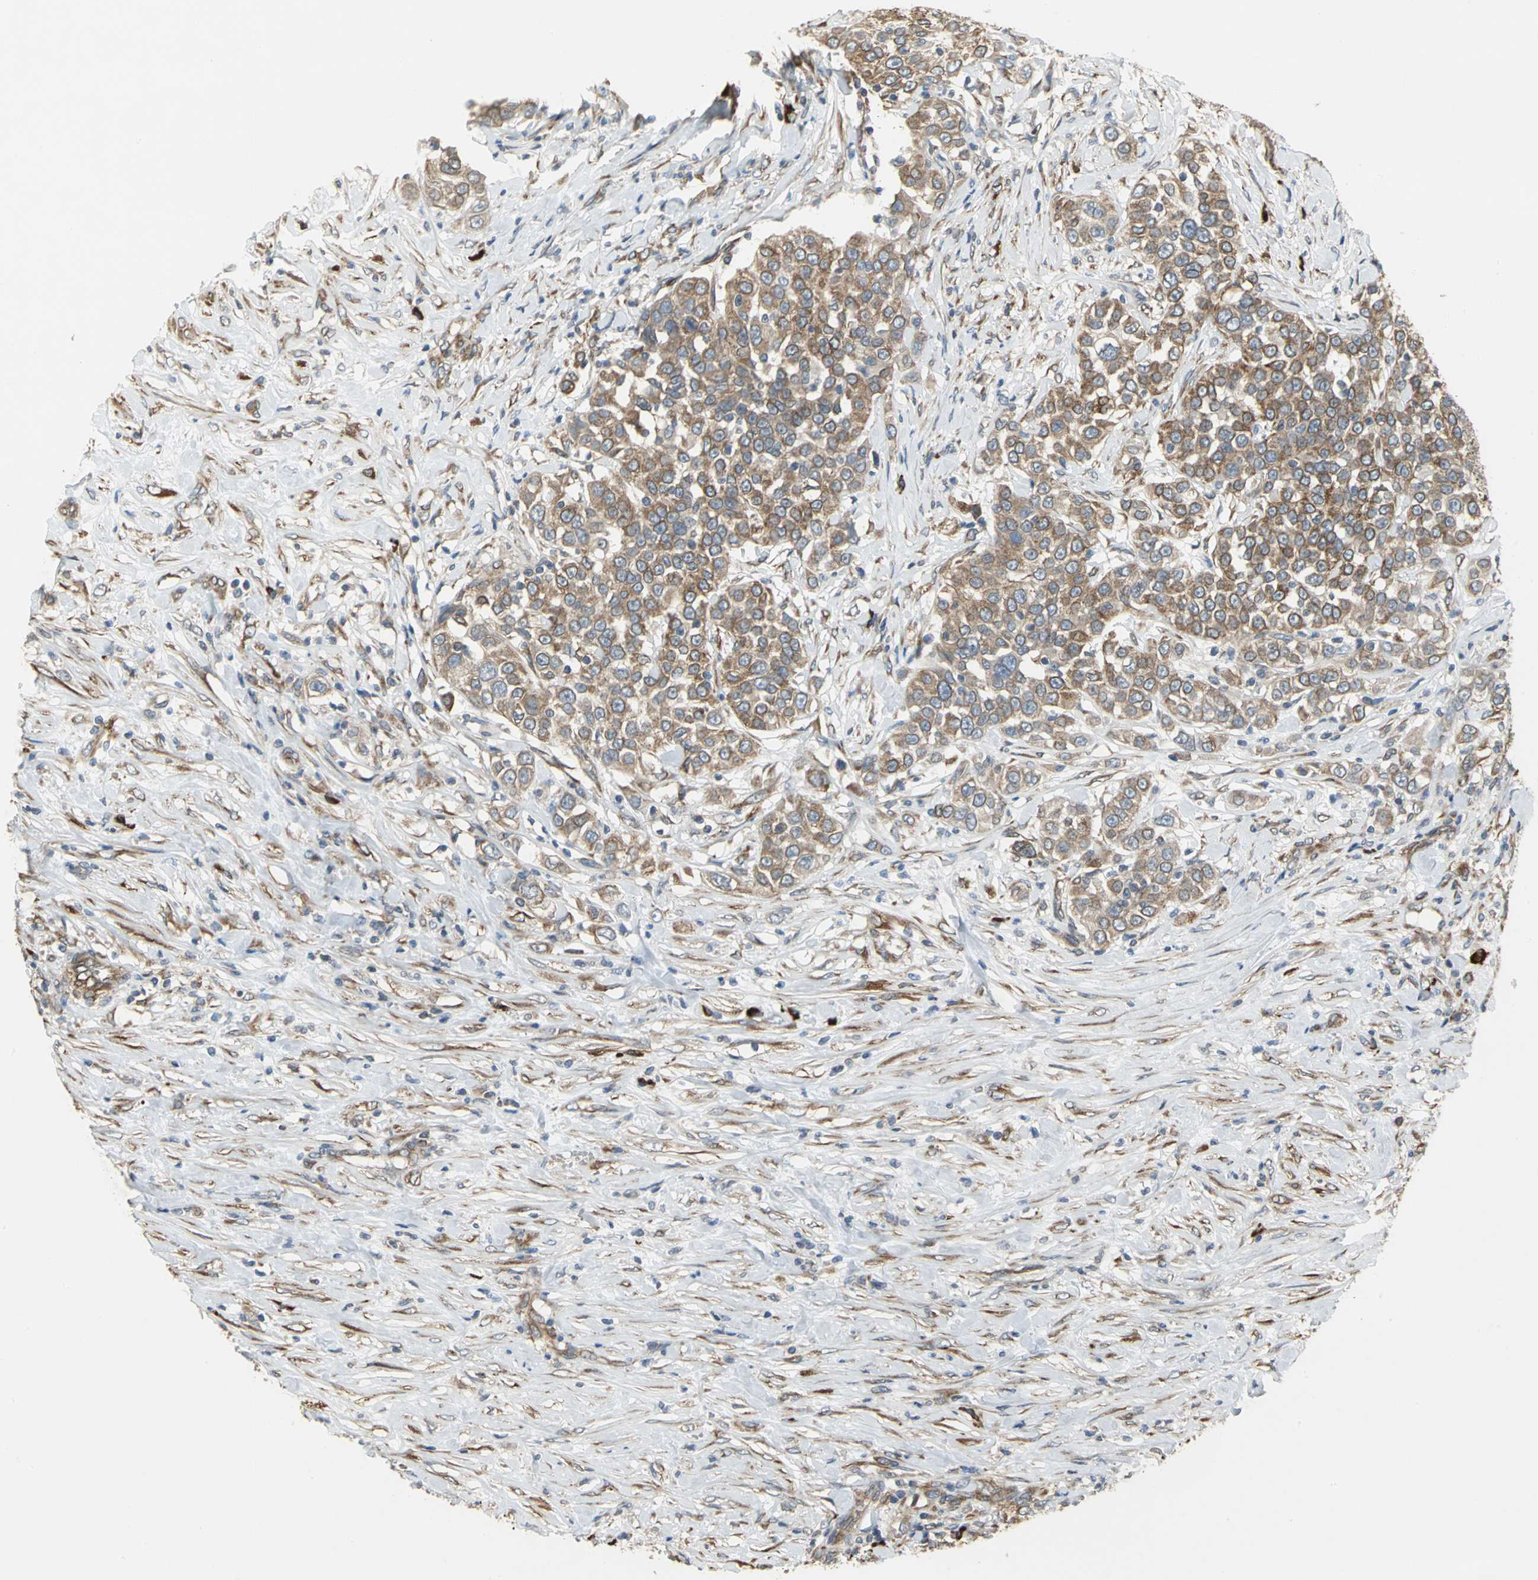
{"staining": {"intensity": "moderate", "quantity": ">75%", "location": "cytoplasmic/membranous"}, "tissue": "urothelial cancer", "cell_type": "Tumor cells", "image_type": "cancer", "snomed": [{"axis": "morphology", "description": "Urothelial carcinoma, High grade"}, {"axis": "topography", "description": "Urinary bladder"}], "caption": "Protein expression analysis of human urothelial cancer reveals moderate cytoplasmic/membranous positivity in approximately >75% of tumor cells.", "gene": "SYVN1", "patient": {"sex": "female", "age": 80}}